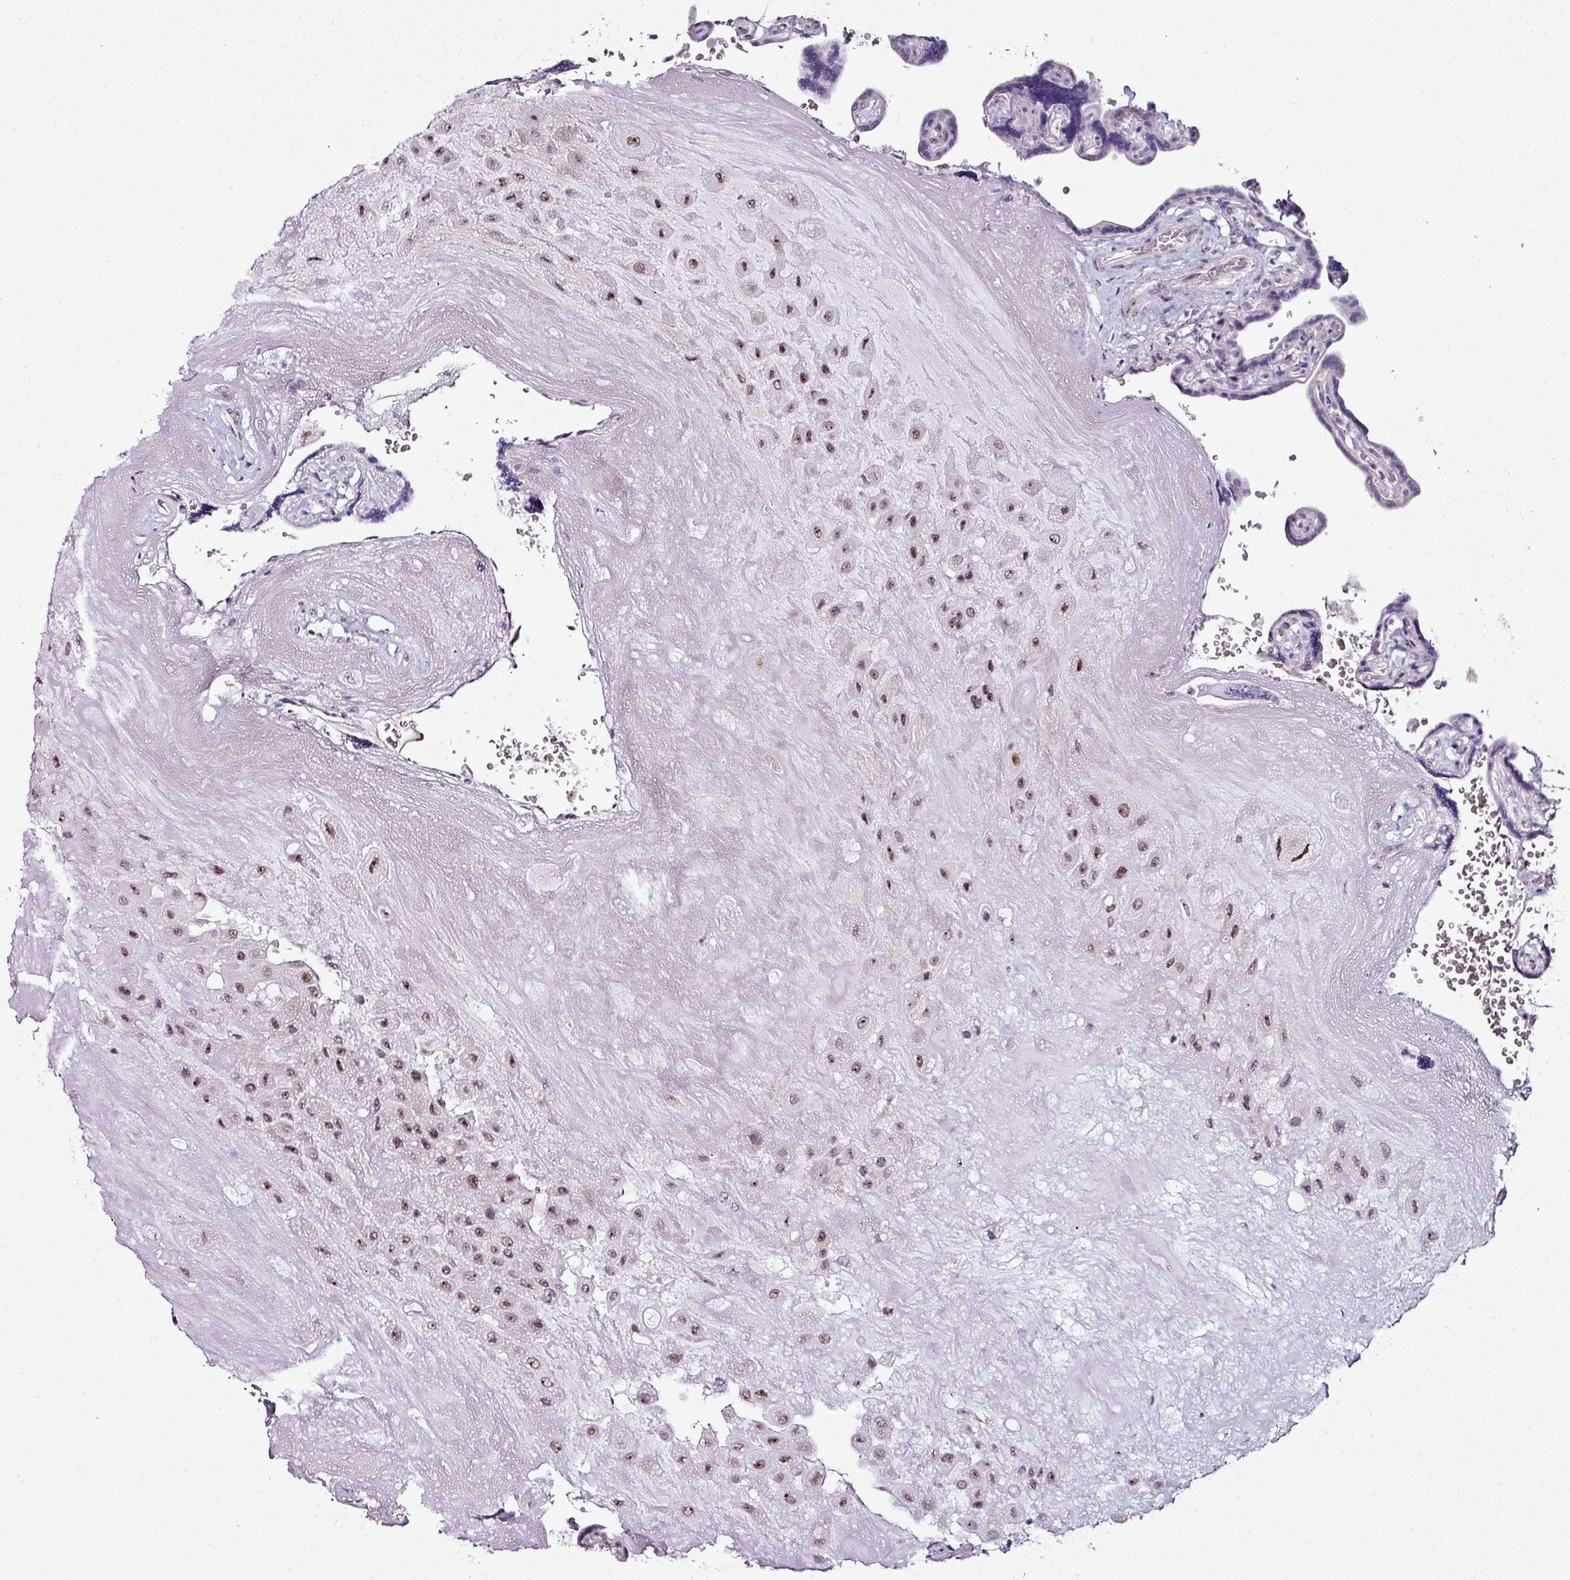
{"staining": {"intensity": "moderate", "quantity": ">75%", "location": "nuclear"}, "tissue": "placenta", "cell_type": "Decidual cells", "image_type": "normal", "snomed": [{"axis": "morphology", "description": "Normal tissue, NOS"}, {"axis": "topography", "description": "Placenta"}], "caption": "Brown immunohistochemical staining in unremarkable placenta exhibits moderate nuclear expression in about >75% of decidual cells. Immunohistochemistry (ihc) stains the protein in brown and the nuclei are stained blue.", "gene": "NACC2", "patient": {"sex": "female", "age": 32}}